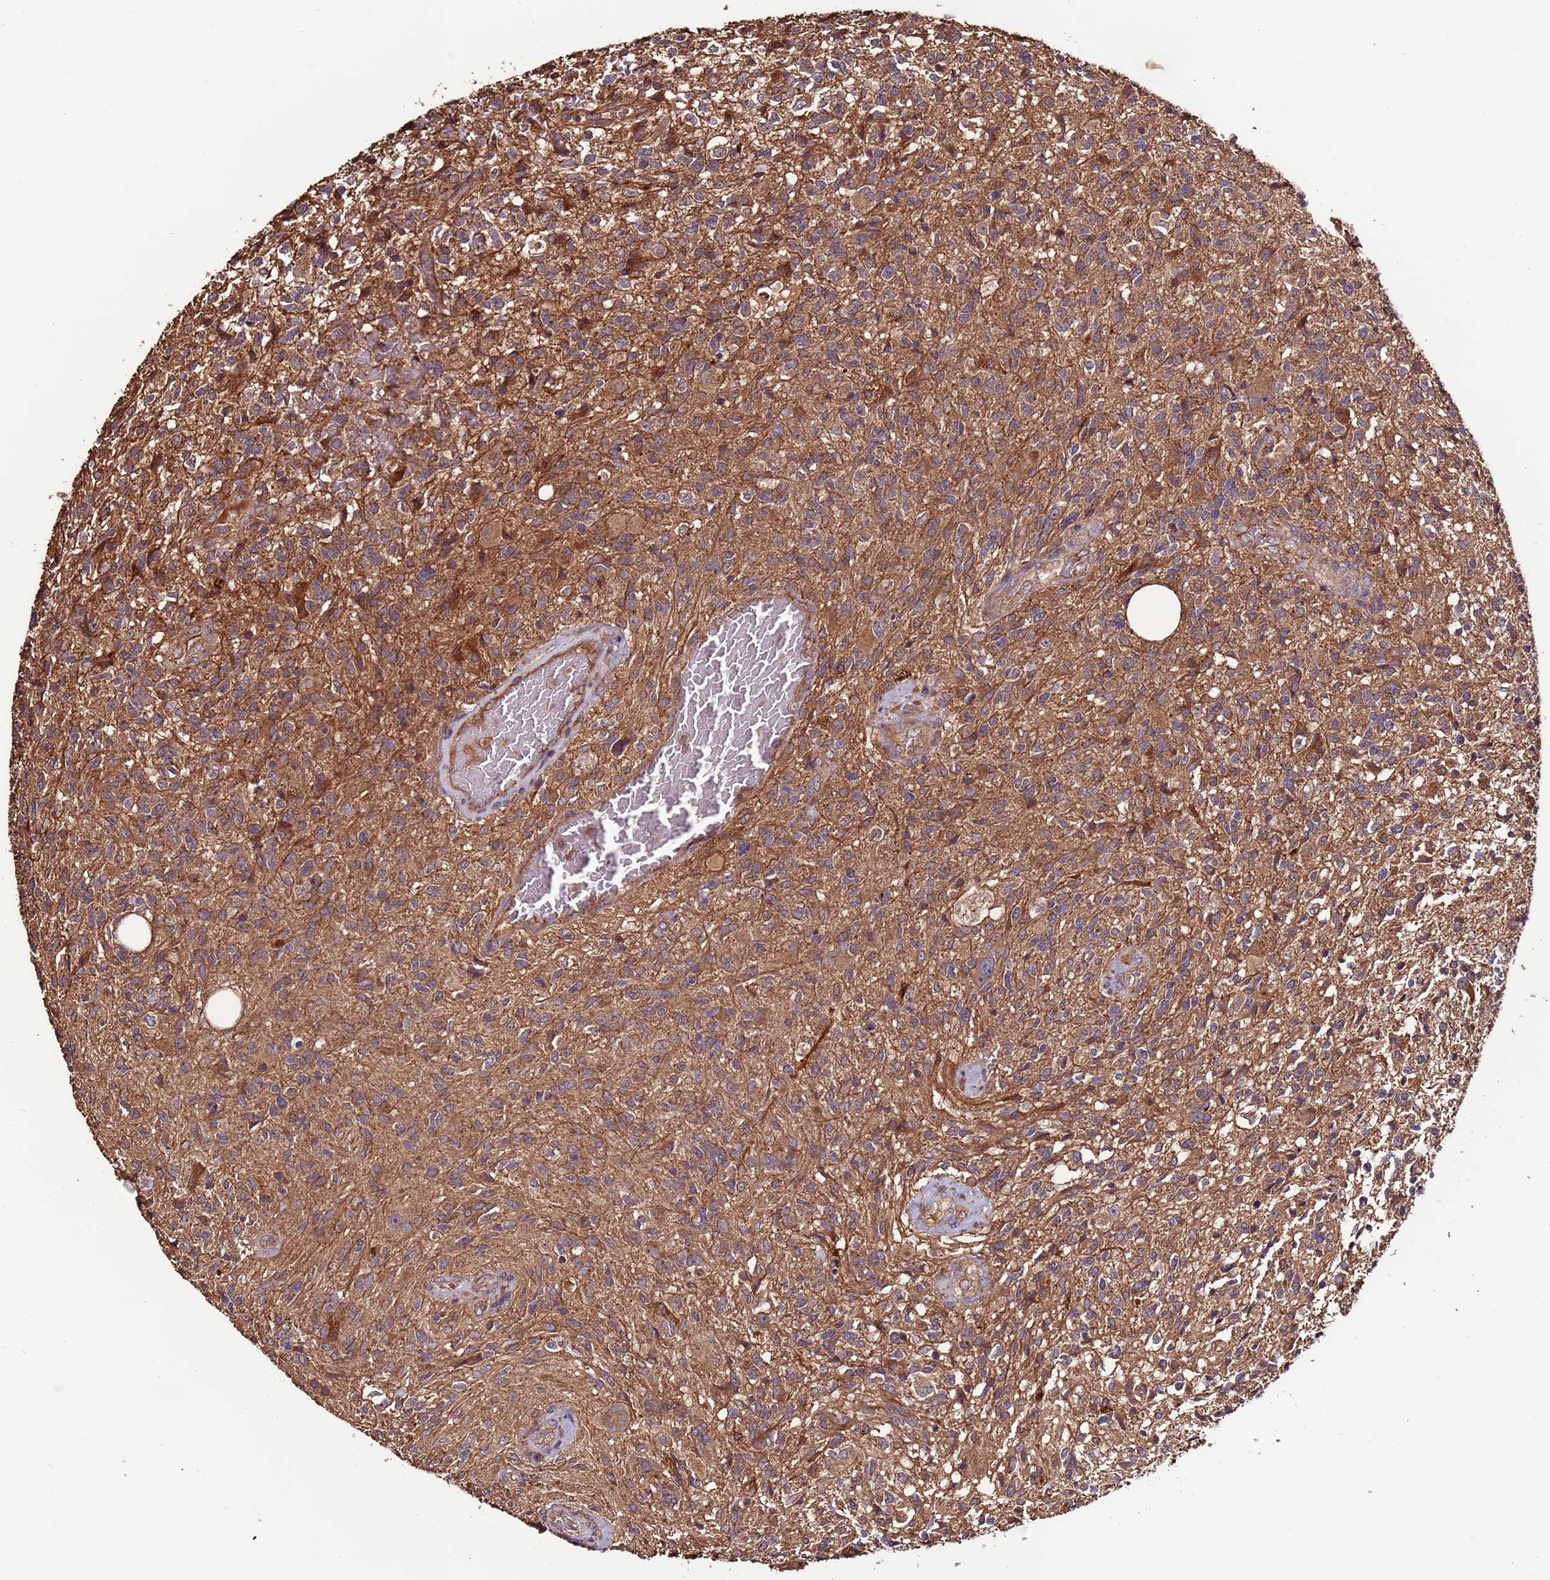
{"staining": {"intensity": "moderate", "quantity": ">75%", "location": "cytoplasmic/membranous"}, "tissue": "glioma", "cell_type": "Tumor cells", "image_type": "cancer", "snomed": [{"axis": "morphology", "description": "Glioma, malignant, High grade"}, {"axis": "topography", "description": "Brain"}], "caption": "A high-resolution image shows immunohistochemistry (IHC) staining of high-grade glioma (malignant), which displays moderate cytoplasmic/membranous staining in approximately >75% of tumor cells.", "gene": "RPS15A", "patient": {"sex": "male", "age": 56}}